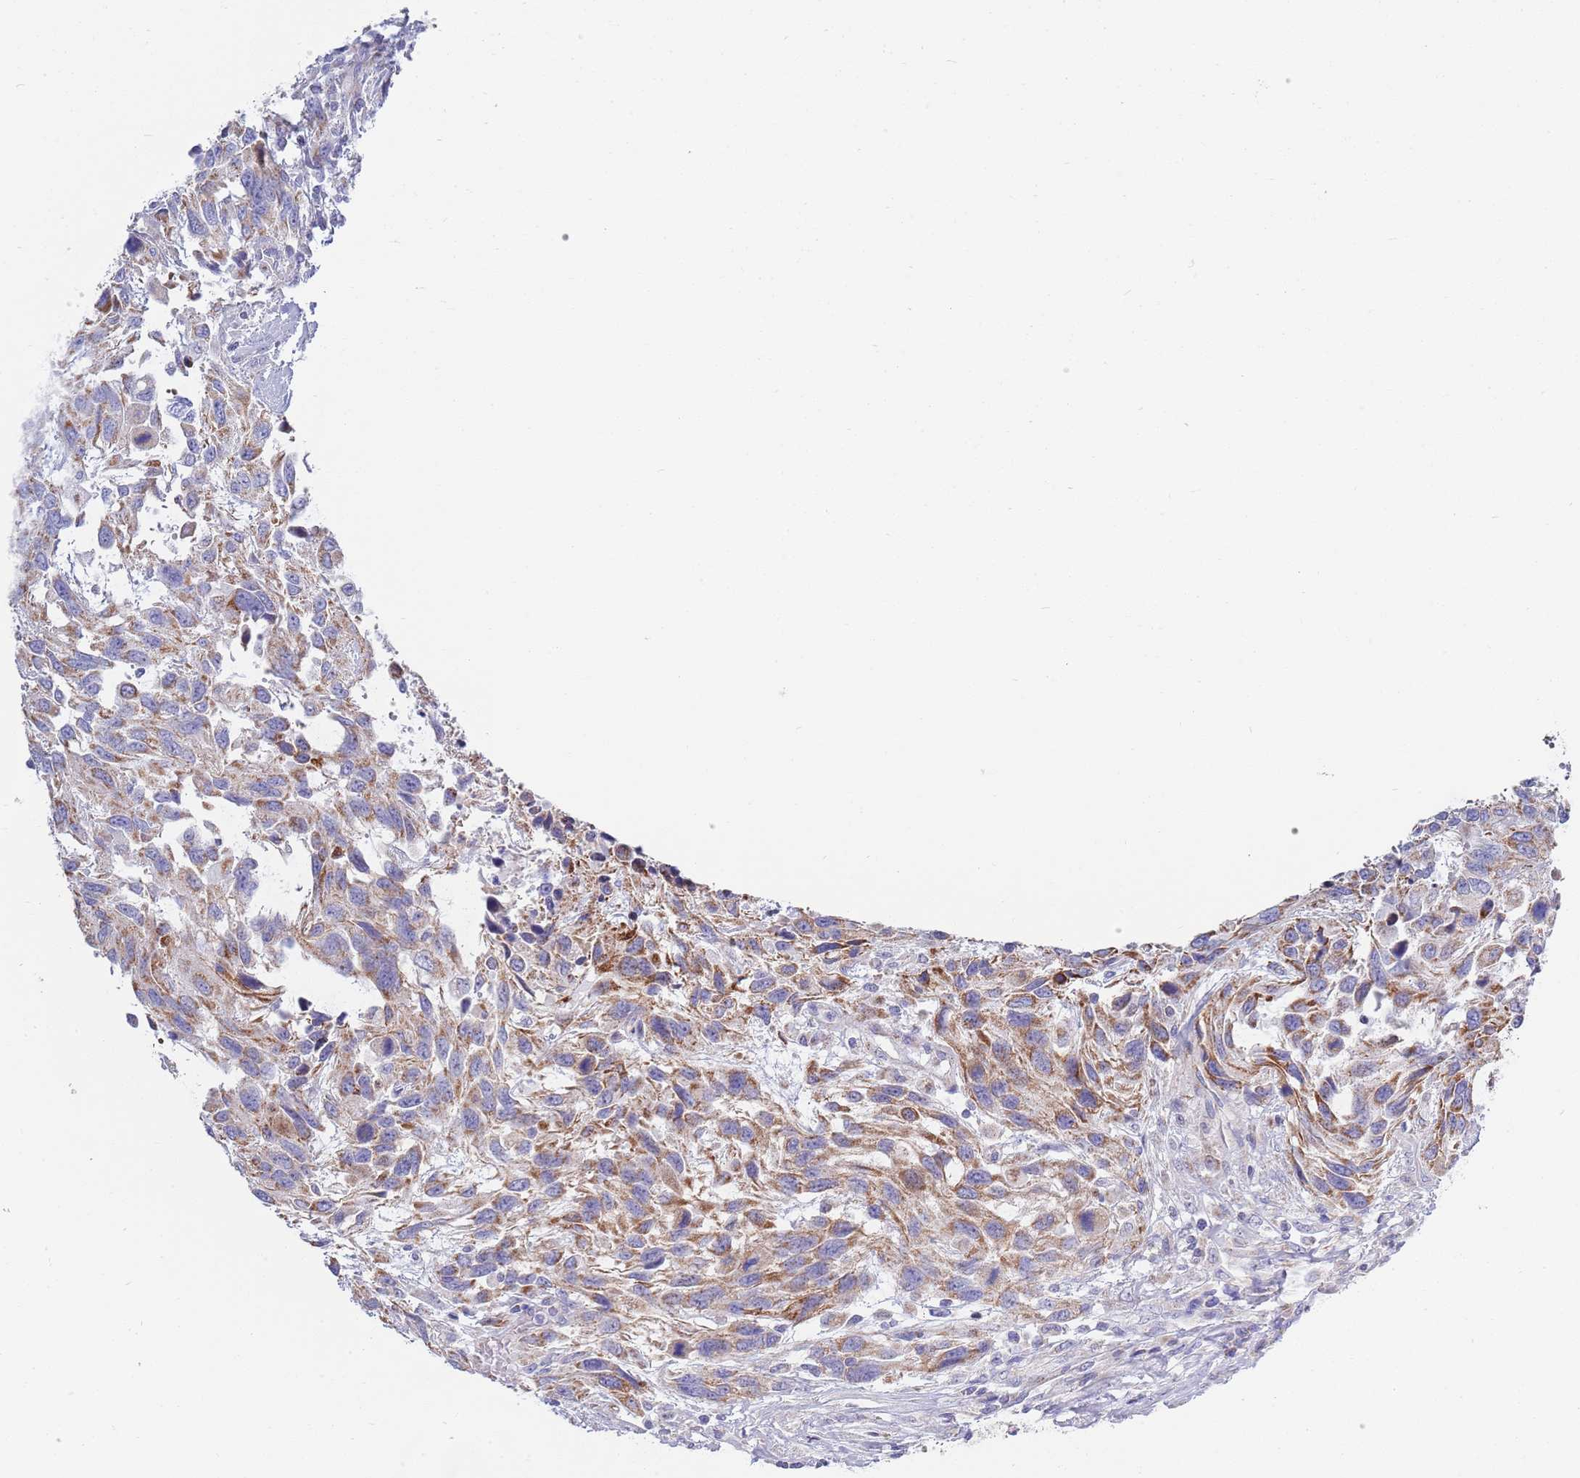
{"staining": {"intensity": "moderate", "quantity": ">75%", "location": "cytoplasmic/membranous"}, "tissue": "urothelial cancer", "cell_type": "Tumor cells", "image_type": "cancer", "snomed": [{"axis": "morphology", "description": "Urothelial carcinoma, High grade"}, {"axis": "topography", "description": "Urinary bladder"}], "caption": "Urothelial cancer stained for a protein (brown) reveals moderate cytoplasmic/membranous positive staining in approximately >75% of tumor cells.", "gene": "EMC8", "patient": {"sex": "female", "age": 70}}